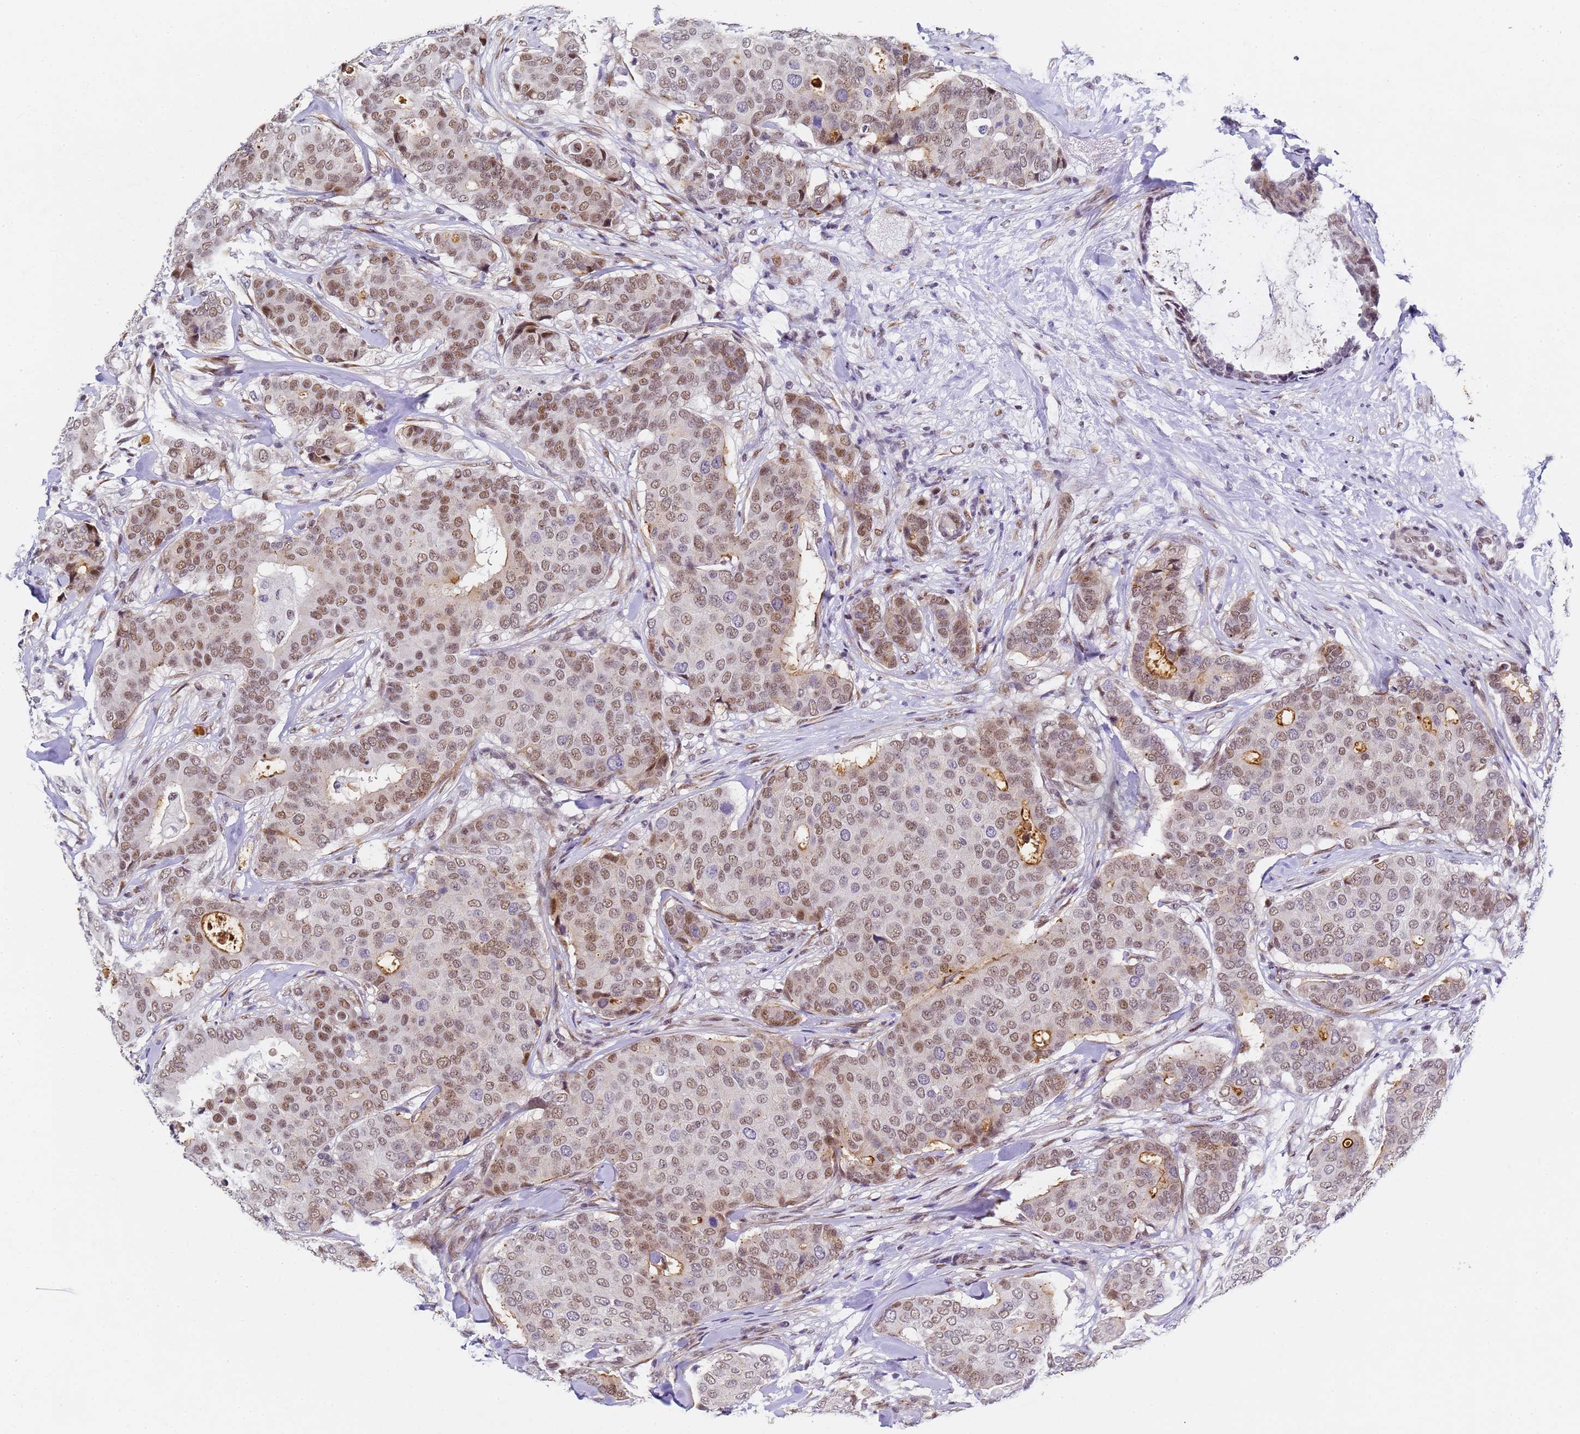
{"staining": {"intensity": "moderate", "quantity": "25%-75%", "location": "cytoplasmic/membranous,nuclear"}, "tissue": "breast cancer", "cell_type": "Tumor cells", "image_type": "cancer", "snomed": [{"axis": "morphology", "description": "Duct carcinoma"}, {"axis": "topography", "description": "Breast"}], "caption": "The histopathology image reveals immunohistochemical staining of intraductal carcinoma (breast). There is moderate cytoplasmic/membranous and nuclear staining is appreciated in approximately 25%-75% of tumor cells. Using DAB (brown) and hematoxylin (blue) stains, captured at high magnification using brightfield microscopy.", "gene": "FNBP4", "patient": {"sex": "female", "age": 75}}